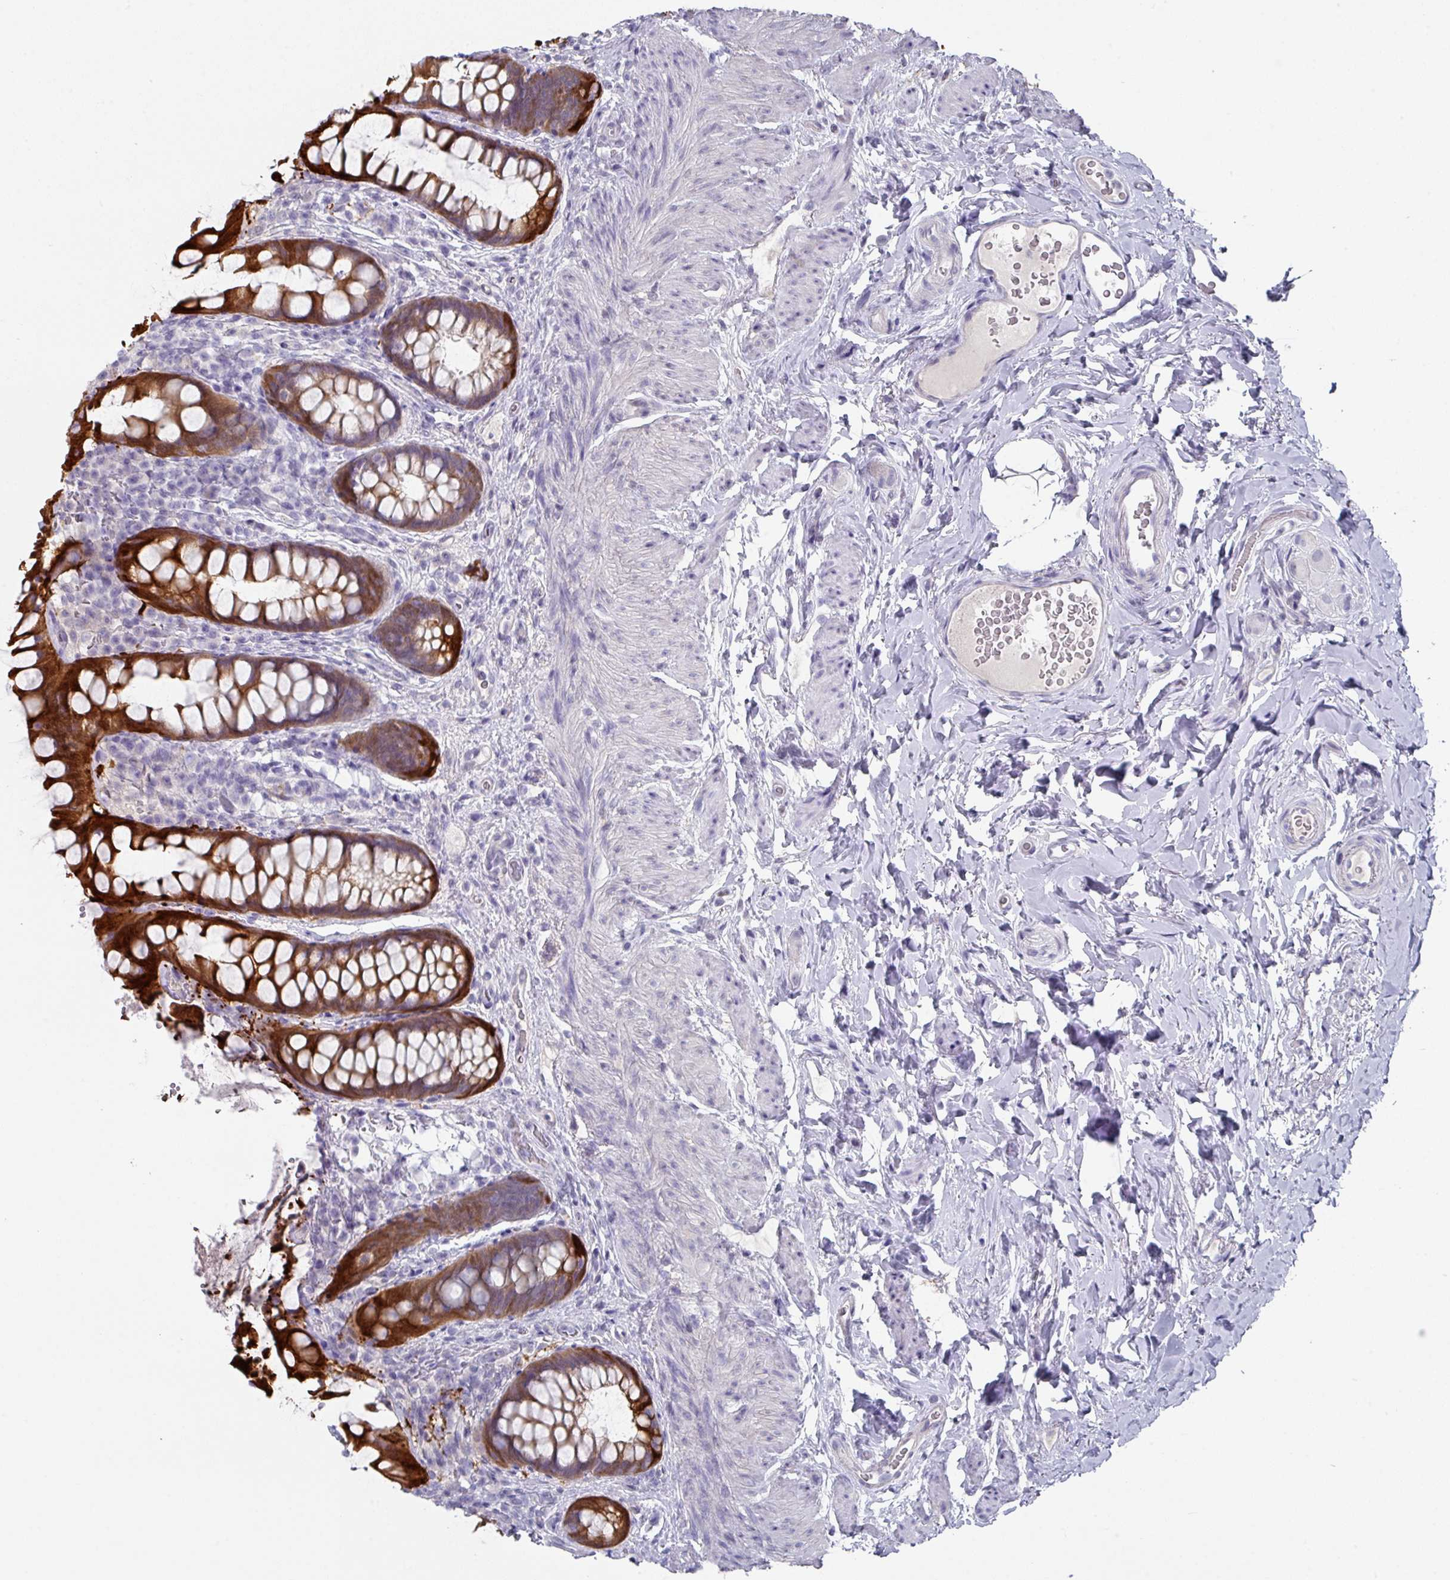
{"staining": {"intensity": "strong", "quantity": ">75%", "location": "cytoplasmic/membranous"}, "tissue": "rectum", "cell_type": "Glandular cells", "image_type": "normal", "snomed": [{"axis": "morphology", "description": "Normal tissue, NOS"}, {"axis": "topography", "description": "Rectum"}, {"axis": "topography", "description": "Peripheral nerve tissue"}], "caption": "Immunohistochemistry (IHC) micrograph of unremarkable rectum: rectum stained using immunohistochemistry (IHC) exhibits high levels of strong protein expression localized specifically in the cytoplasmic/membranous of glandular cells, appearing as a cytoplasmic/membranous brown color.", "gene": "DEFB115", "patient": {"sex": "female", "age": 69}}